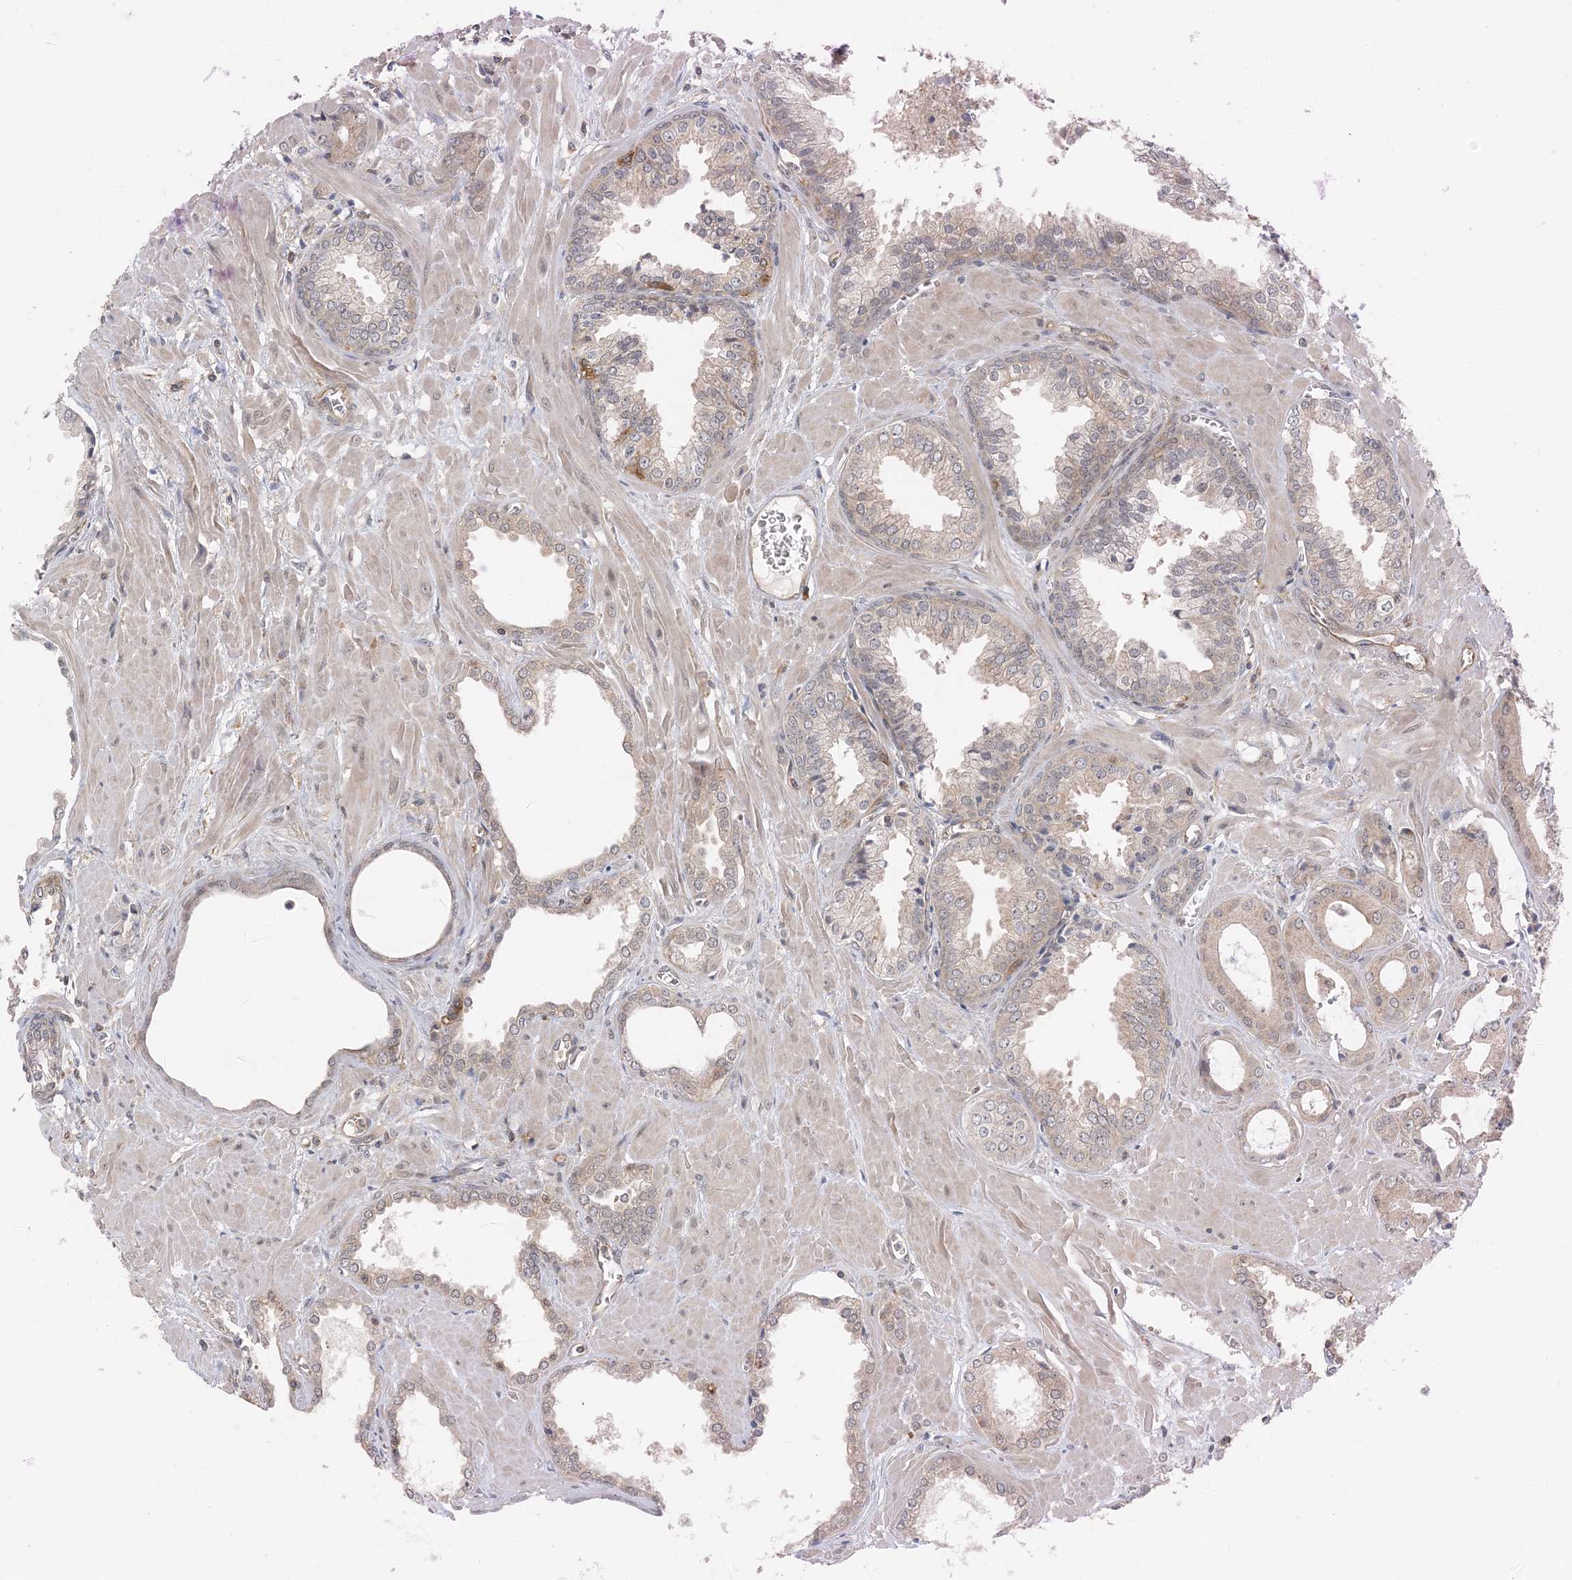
{"staining": {"intensity": "negative", "quantity": "none", "location": "none"}, "tissue": "prostate cancer", "cell_type": "Tumor cells", "image_type": "cancer", "snomed": [{"axis": "morphology", "description": "Adenocarcinoma, Low grade"}, {"axis": "topography", "description": "Prostate"}], "caption": "An image of prostate adenocarcinoma (low-grade) stained for a protein exhibits no brown staining in tumor cells. (DAB (3,3'-diaminobenzidine) immunohistochemistry visualized using brightfield microscopy, high magnification).", "gene": "OBI1", "patient": {"sex": "male", "age": 67}}